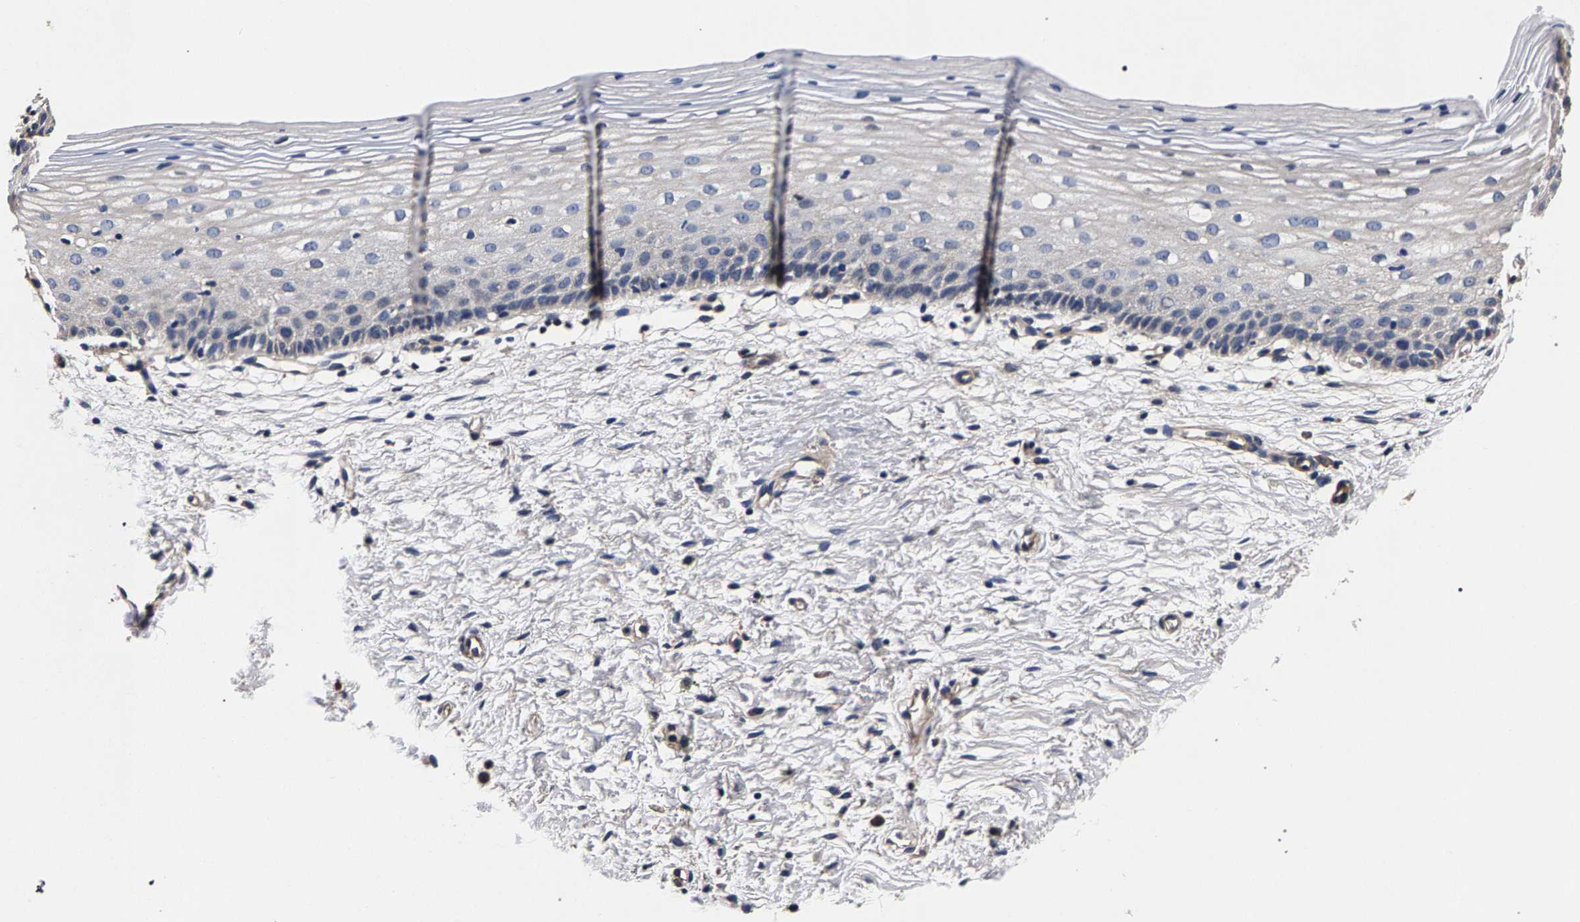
{"staining": {"intensity": "negative", "quantity": "none", "location": "none"}, "tissue": "cervix", "cell_type": "Glandular cells", "image_type": "normal", "snomed": [{"axis": "morphology", "description": "Normal tissue, NOS"}, {"axis": "topography", "description": "Cervix"}], "caption": "IHC image of benign cervix: cervix stained with DAB demonstrates no significant protein staining in glandular cells. (Brightfield microscopy of DAB (3,3'-diaminobenzidine) IHC at high magnification).", "gene": "MARCHF7", "patient": {"sex": "female", "age": 72}}